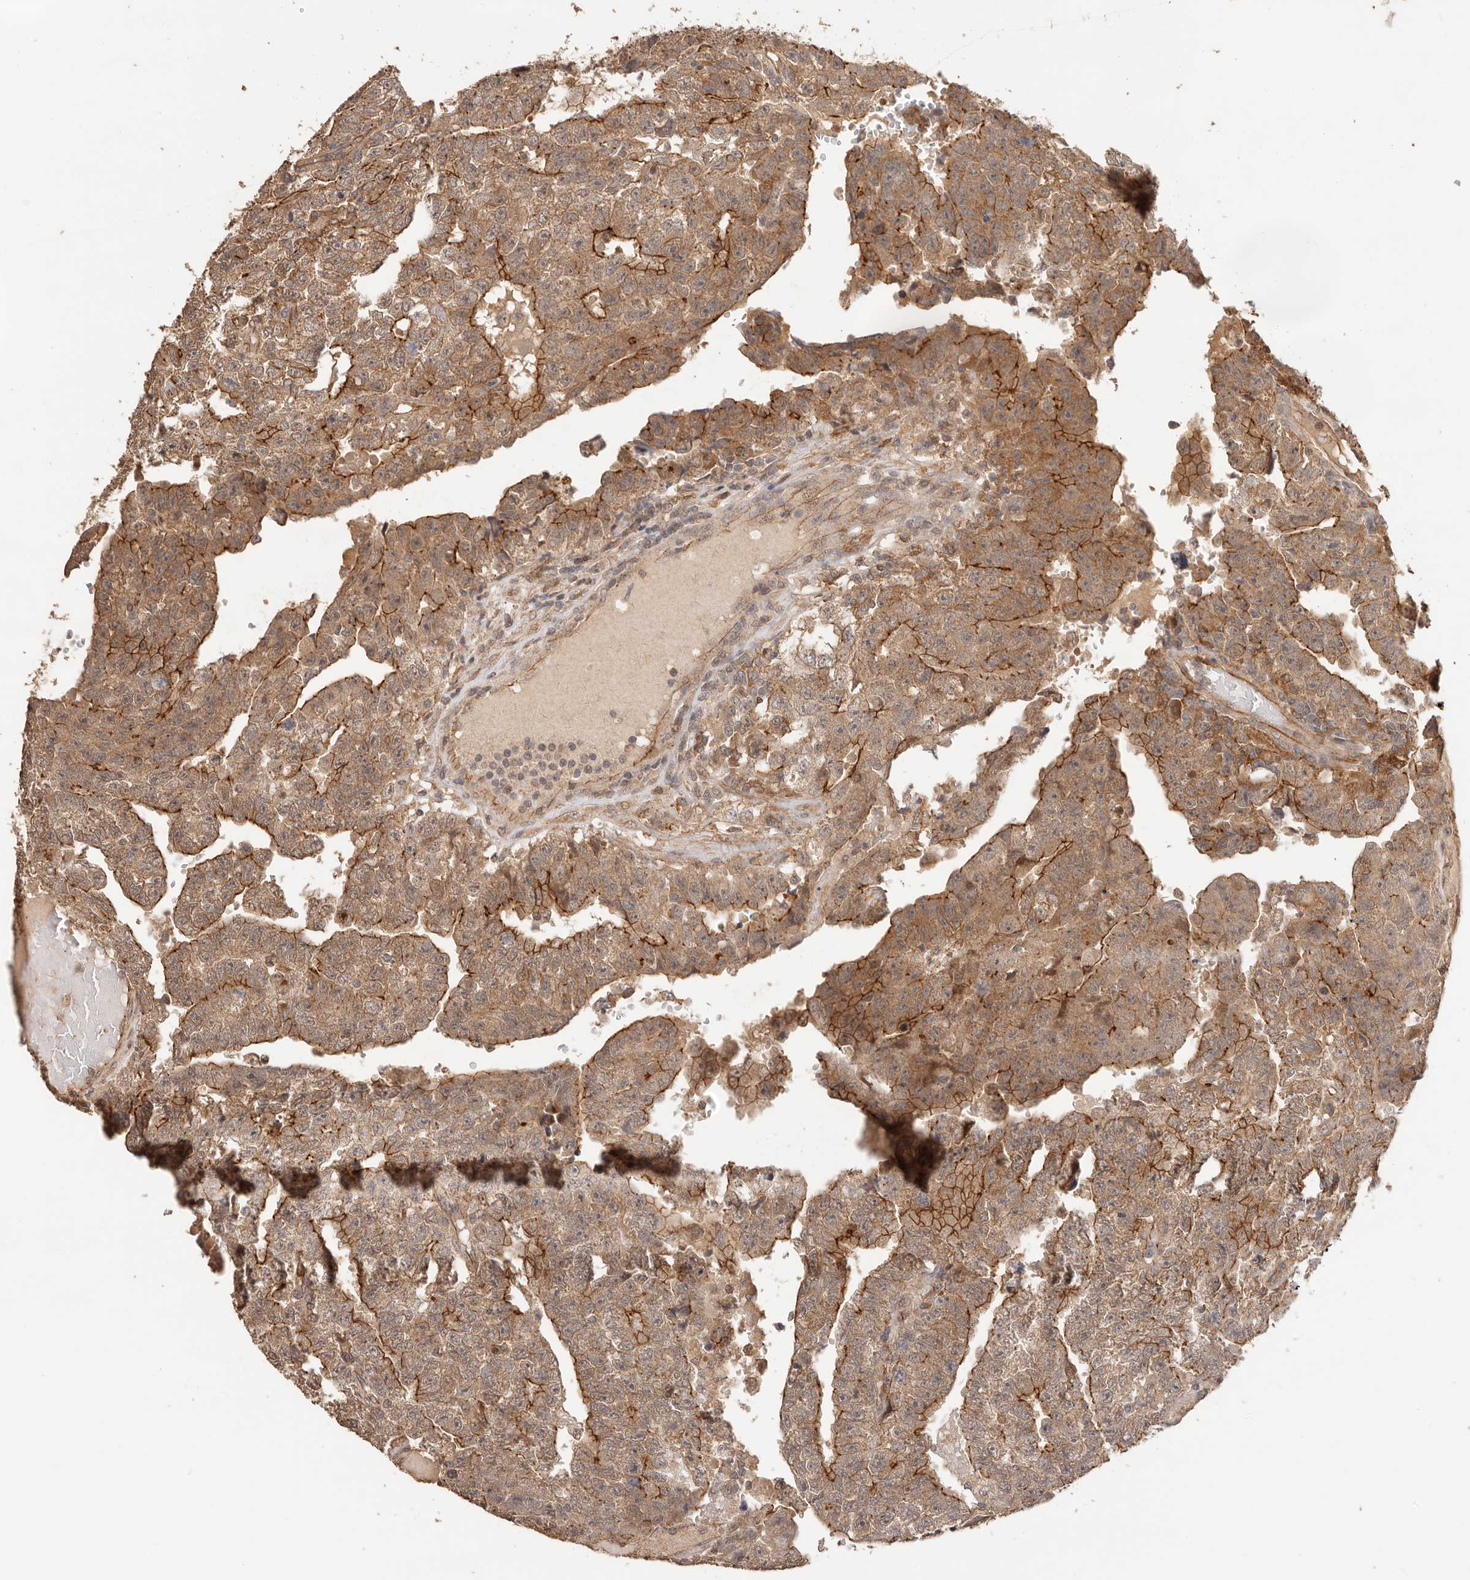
{"staining": {"intensity": "moderate", "quantity": ">75%", "location": "cytoplasmic/membranous"}, "tissue": "testis cancer", "cell_type": "Tumor cells", "image_type": "cancer", "snomed": [{"axis": "morphology", "description": "Carcinoma, Embryonal, NOS"}, {"axis": "topography", "description": "Testis"}], "caption": "A high-resolution histopathology image shows immunohistochemistry staining of testis embryonal carcinoma, which exhibits moderate cytoplasmic/membranous positivity in about >75% of tumor cells.", "gene": "AFDN", "patient": {"sex": "male", "age": 25}}